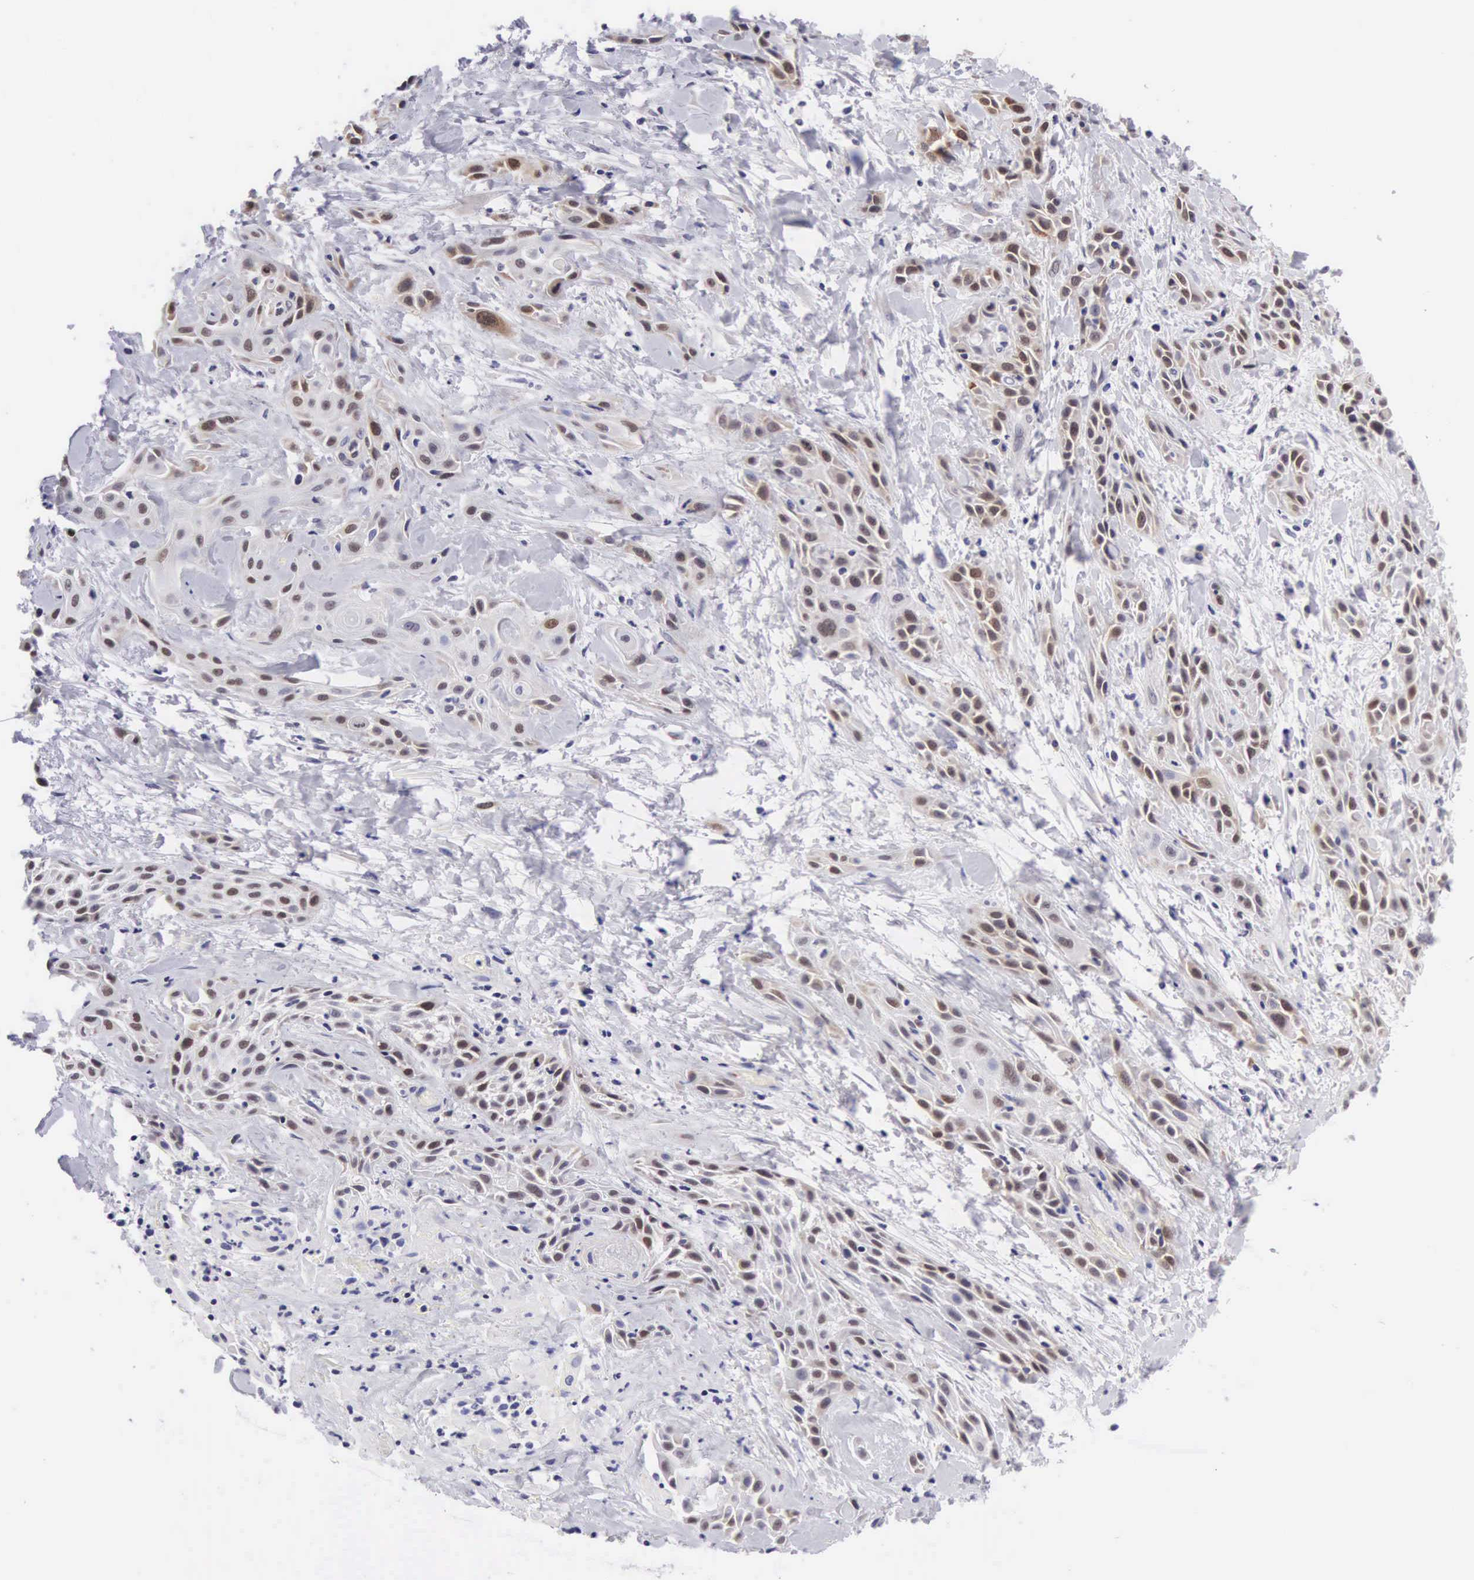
{"staining": {"intensity": "strong", "quantity": "<25%", "location": "nuclear"}, "tissue": "skin cancer", "cell_type": "Tumor cells", "image_type": "cancer", "snomed": [{"axis": "morphology", "description": "Squamous cell carcinoma, NOS"}, {"axis": "topography", "description": "Skin"}, {"axis": "topography", "description": "Anal"}], "caption": "IHC histopathology image of human squamous cell carcinoma (skin) stained for a protein (brown), which demonstrates medium levels of strong nuclear positivity in about <25% of tumor cells.", "gene": "SOX11", "patient": {"sex": "male", "age": 64}}